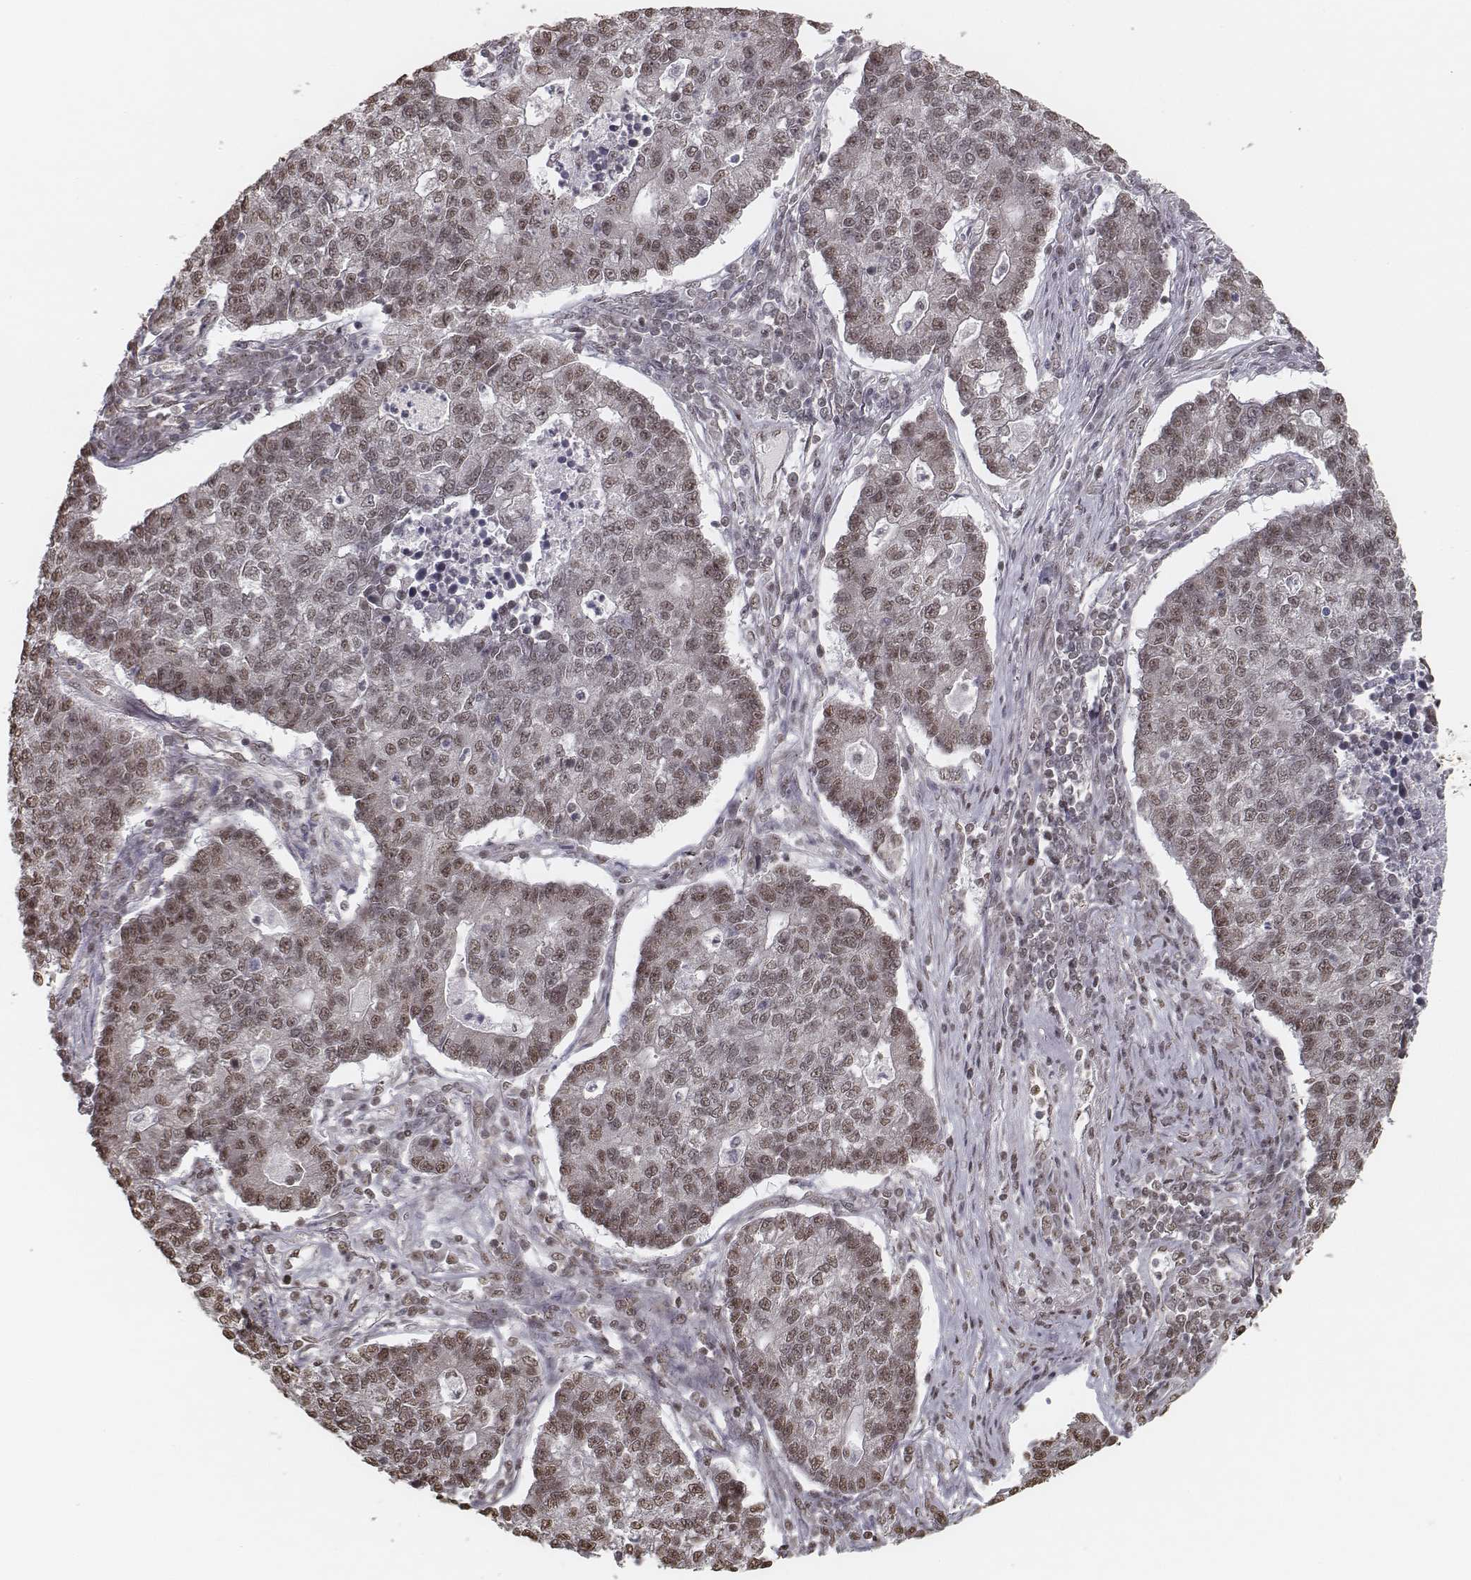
{"staining": {"intensity": "weak", "quantity": ">75%", "location": "nuclear"}, "tissue": "lung cancer", "cell_type": "Tumor cells", "image_type": "cancer", "snomed": [{"axis": "morphology", "description": "Adenocarcinoma, NOS"}, {"axis": "topography", "description": "Lung"}], "caption": "Immunohistochemistry (IHC) photomicrograph of lung cancer stained for a protein (brown), which demonstrates low levels of weak nuclear positivity in approximately >75% of tumor cells.", "gene": "HMGA2", "patient": {"sex": "male", "age": 57}}